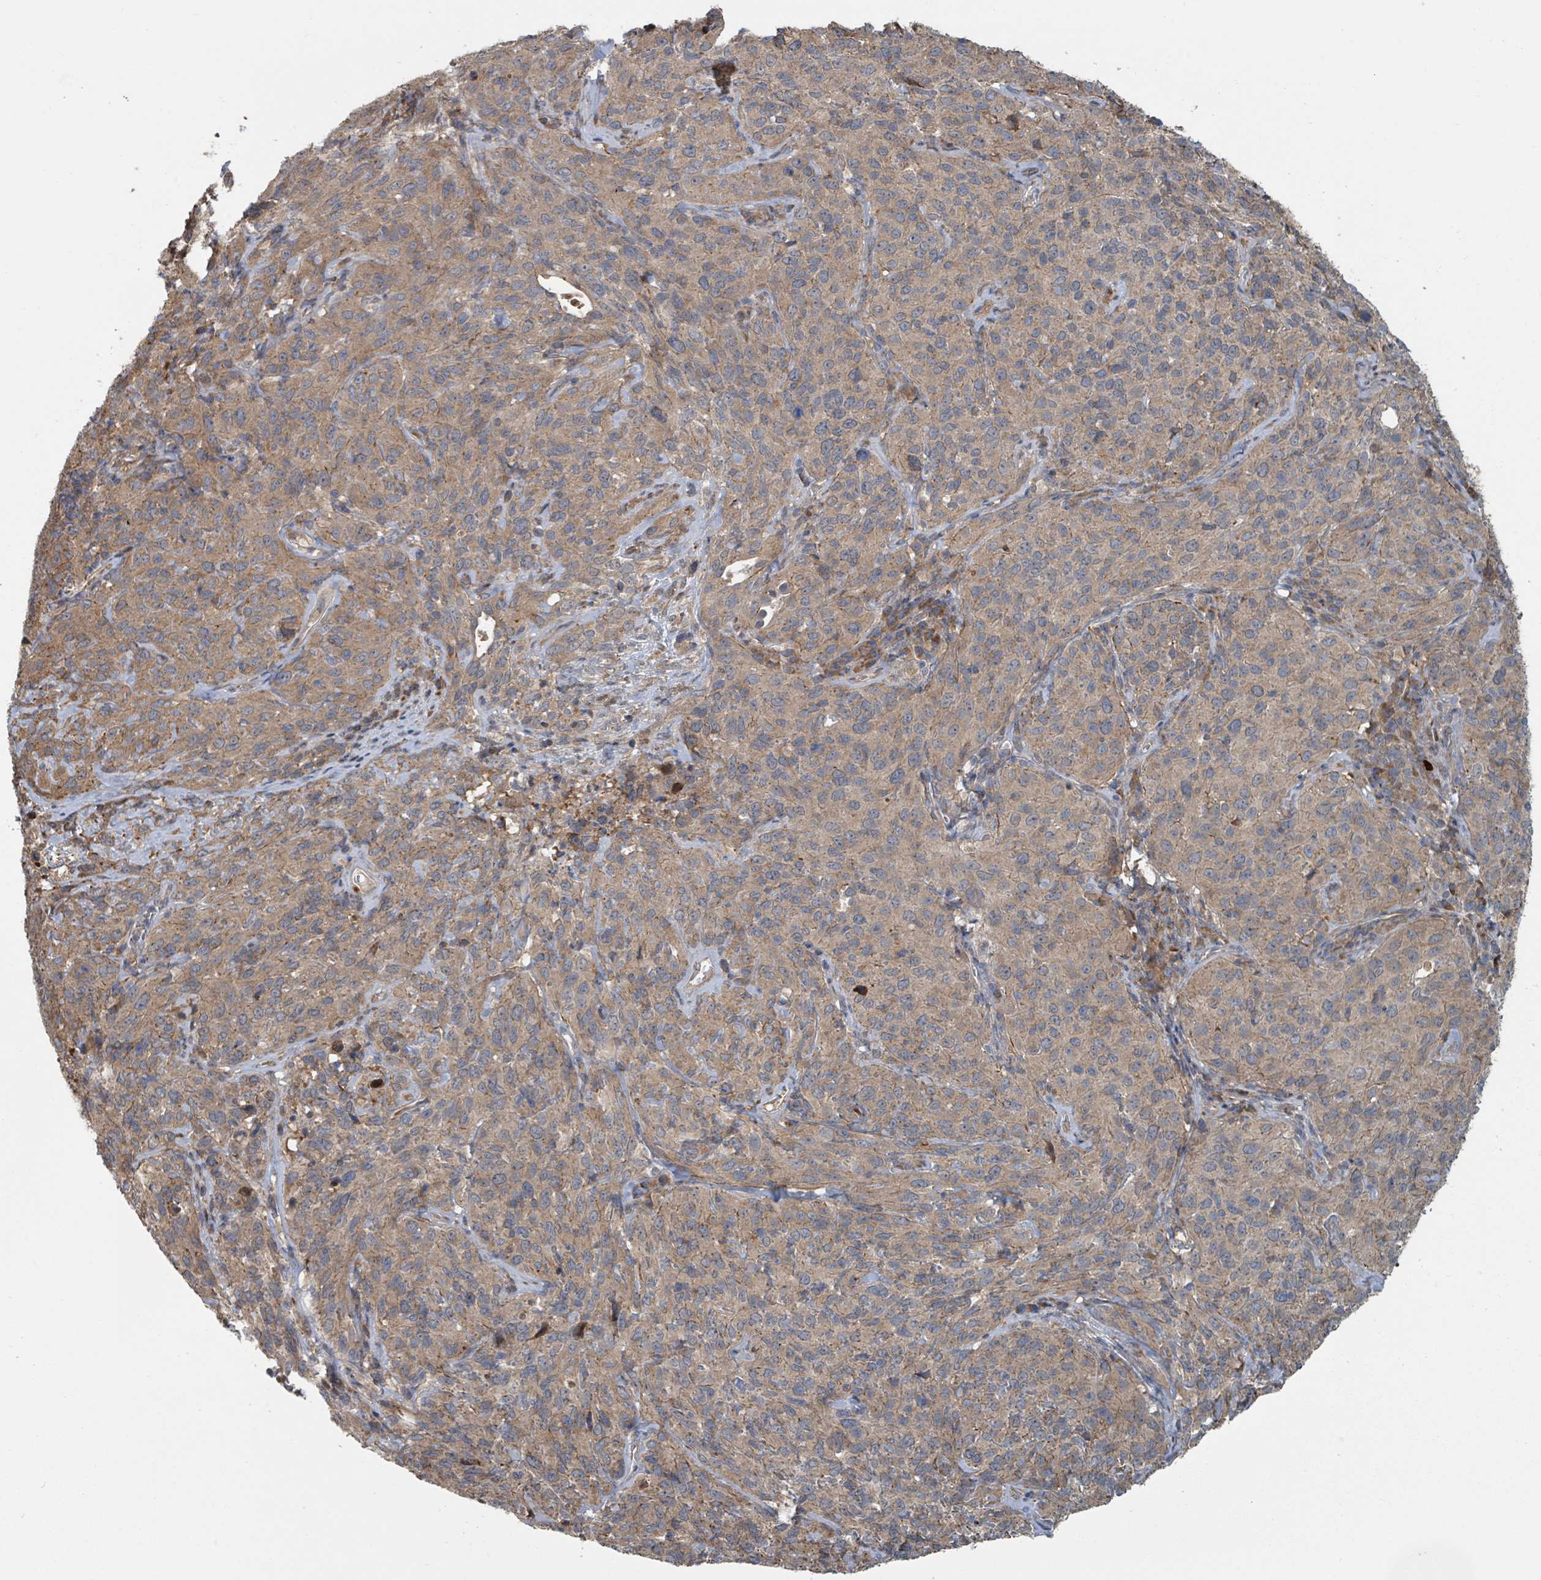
{"staining": {"intensity": "weak", "quantity": ">75%", "location": "cytoplasmic/membranous"}, "tissue": "cervical cancer", "cell_type": "Tumor cells", "image_type": "cancer", "snomed": [{"axis": "morphology", "description": "Squamous cell carcinoma, NOS"}, {"axis": "topography", "description": "Cervix"}], "caption": "Weak cytoplasmic/membranous protein positivity is seen in about >75% of tumor cells in squamous cell carcinoma (cervical). (Stains: DAB in brown, nuclei in blue, Microscopy: brightfield microscopy at high magnification).", "gene": "DPM1", "patient": {"sex": "female", "age": 51}}